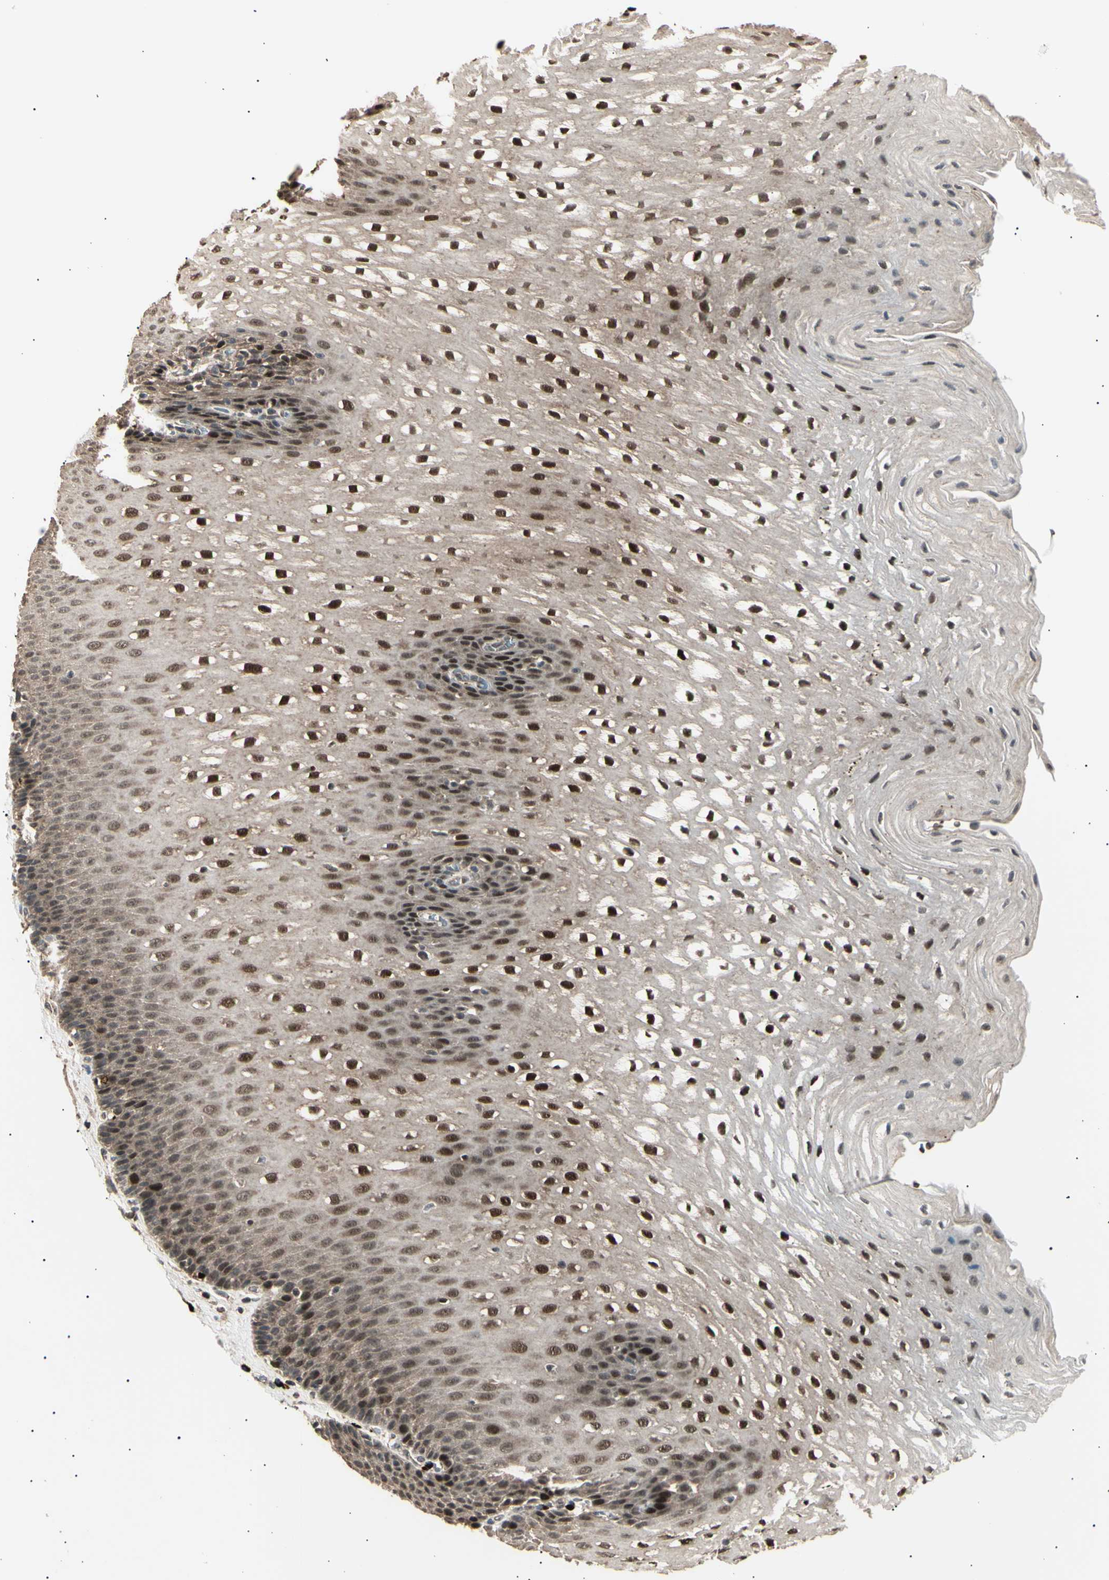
{"staining": {"intensity": "strong", "quantity": ">75%", "location": "nuclear"}, "tissue": "esophagus", "cell_type": "Squamous epithelial cells", "image_type": "normal", "snomed": [{"axis": "morphology", "description": "Normal tissue, NOS"}, {"axis": "topography", "description": "Esophagus"}], "caption": "Immunohistochemical staining of normal human esophagus displays >75% levels of strong nuclear protein positivity in approximately >75% of squamous epithelial cells.", "gene": "NUAK2", "patient": {"sex": "male", "age": 48}}